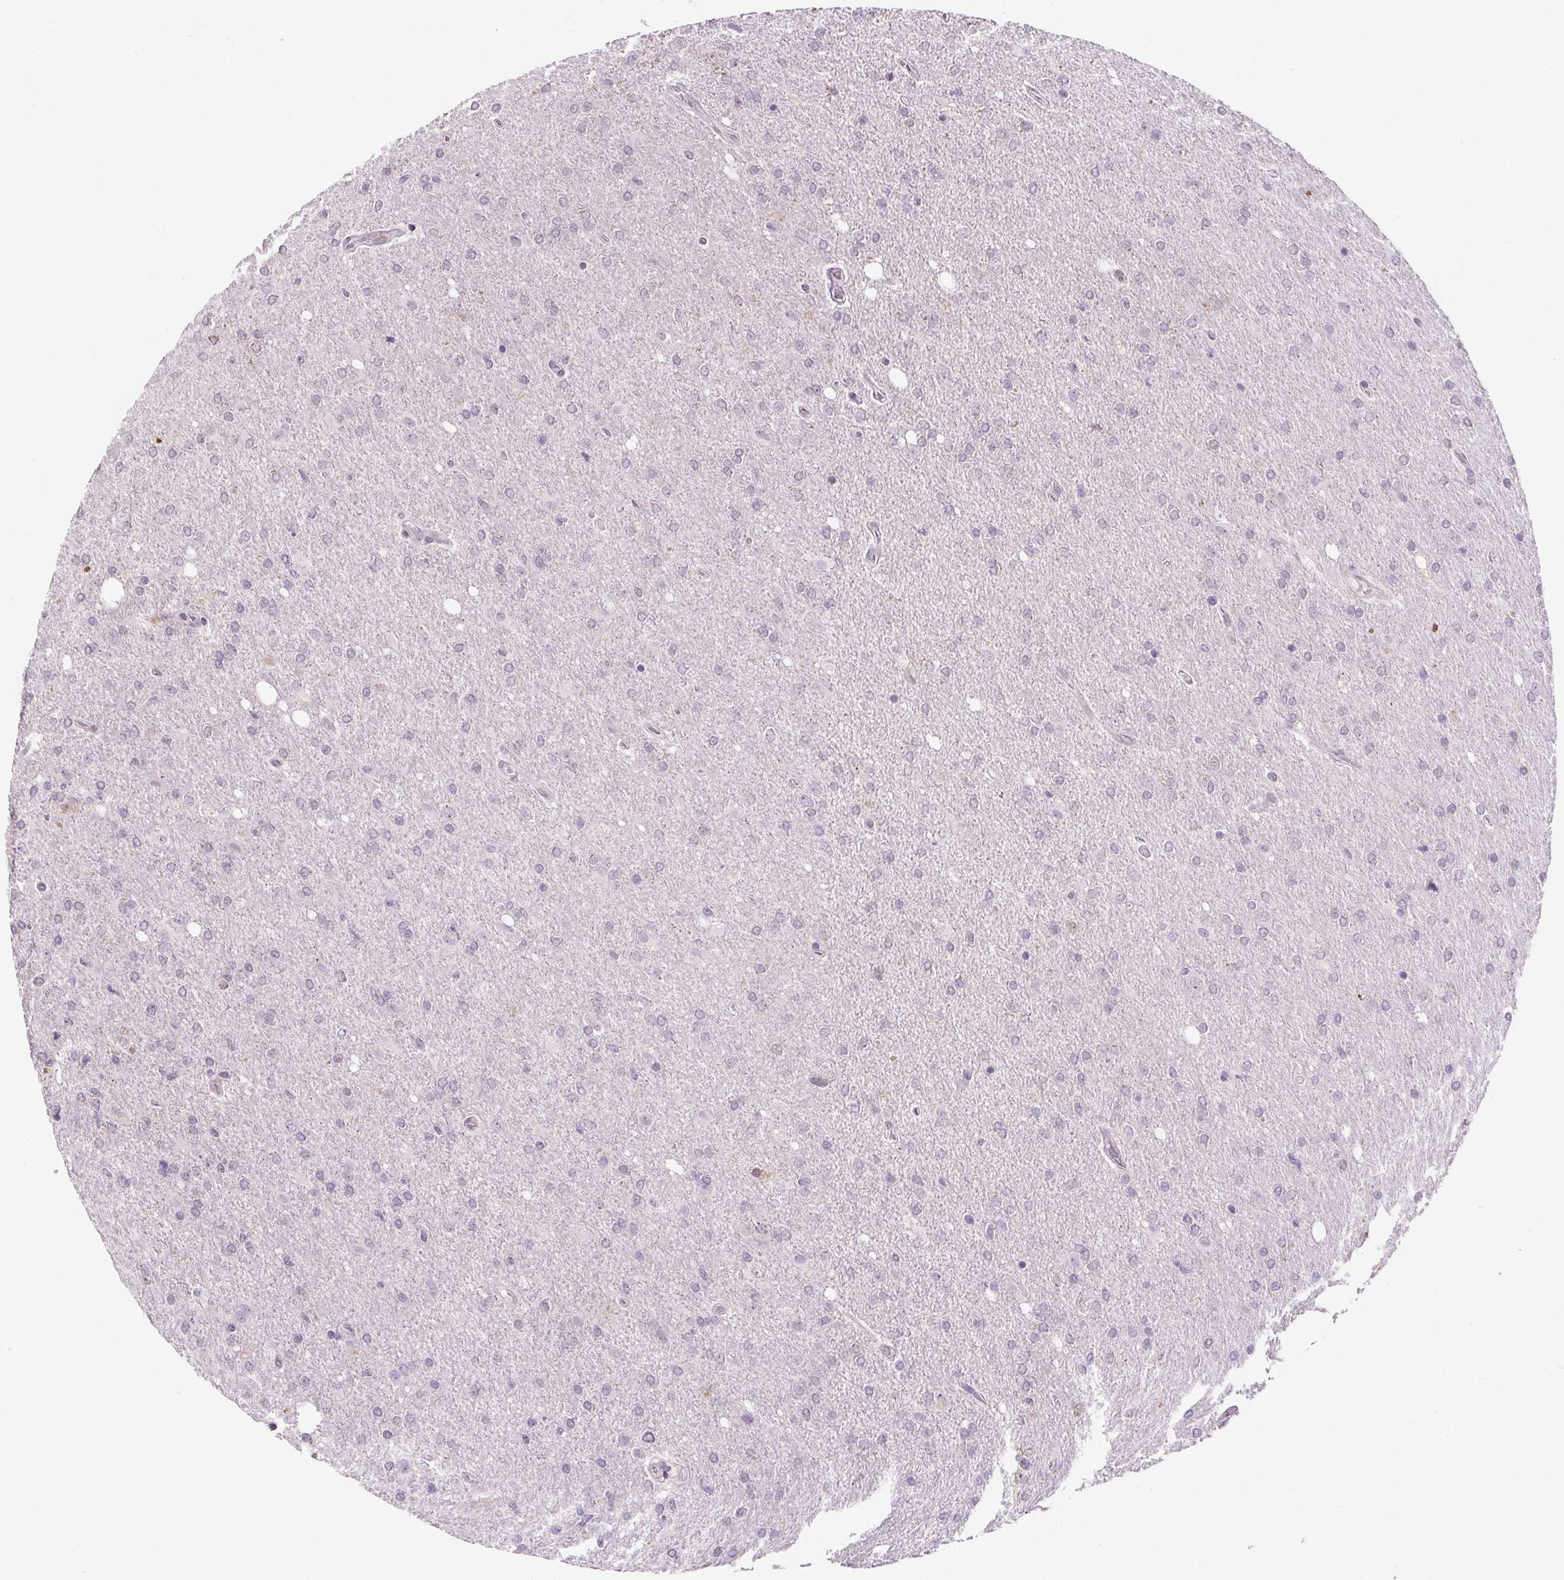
{"staining": {"intensity": "negative", "quantity": "none", "location": "none"}, "tissue": "glioma", "cell_type": "Tumor cells", "image_type": "cancer", "snomed": [{"axis": "morphology", "description": "Glioma, malignant, High grade"}, {"axis": "topography", "description": "Cerebral cortex"}], "caption": "Protein analysis of malignant high-grade glioma shows no significant staining in tumor cells. Brightfield microscopy of immunohistochemistry stained with DAB (3,3'-diaminobenzidine) (brown) and hematoxylin (blue), captured at high magnification.", "gene": "SLC2A9", "patient": {"sex": "male", "age": 70}}